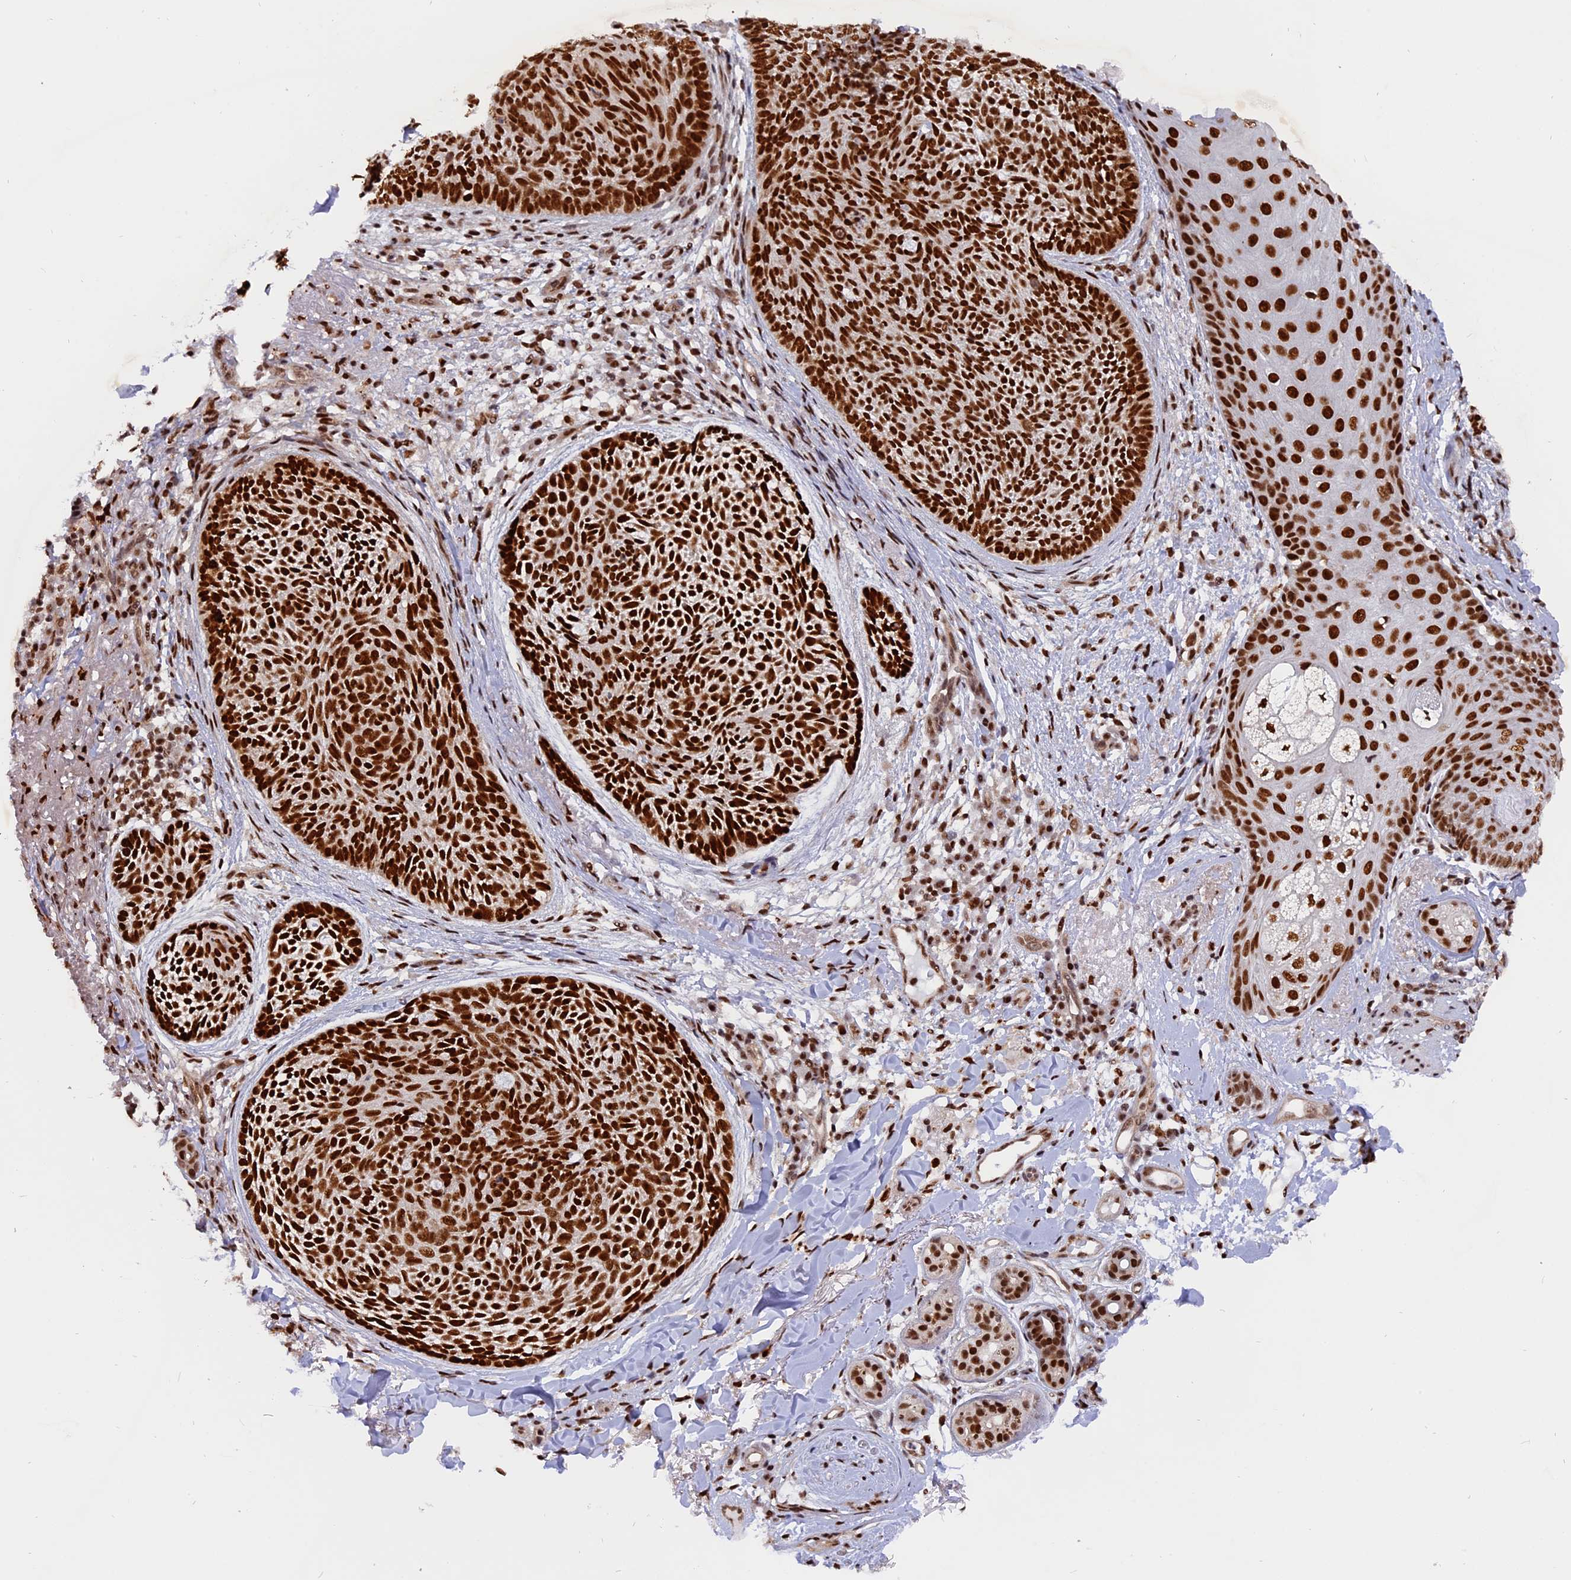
{"staining": {"intensity": "strong", "quantity": ">75%", "location": "nuclear"}, "tissue": "skin cancer", "cell_type": "Tumor cells", "image_type": "cancer", "snomed": [{"axis": "morphology", "description": "Basal cell carcinoma"}, {"axis": "topography", "description": "Skin"}], "caption": "Skin basal cell carcinoma stained with immunohistochemistry shows strong nuclear expression in about >75% of tumor cells.", "gene": "RAMAC", "patient": {"sex": "male", "age": 85}}